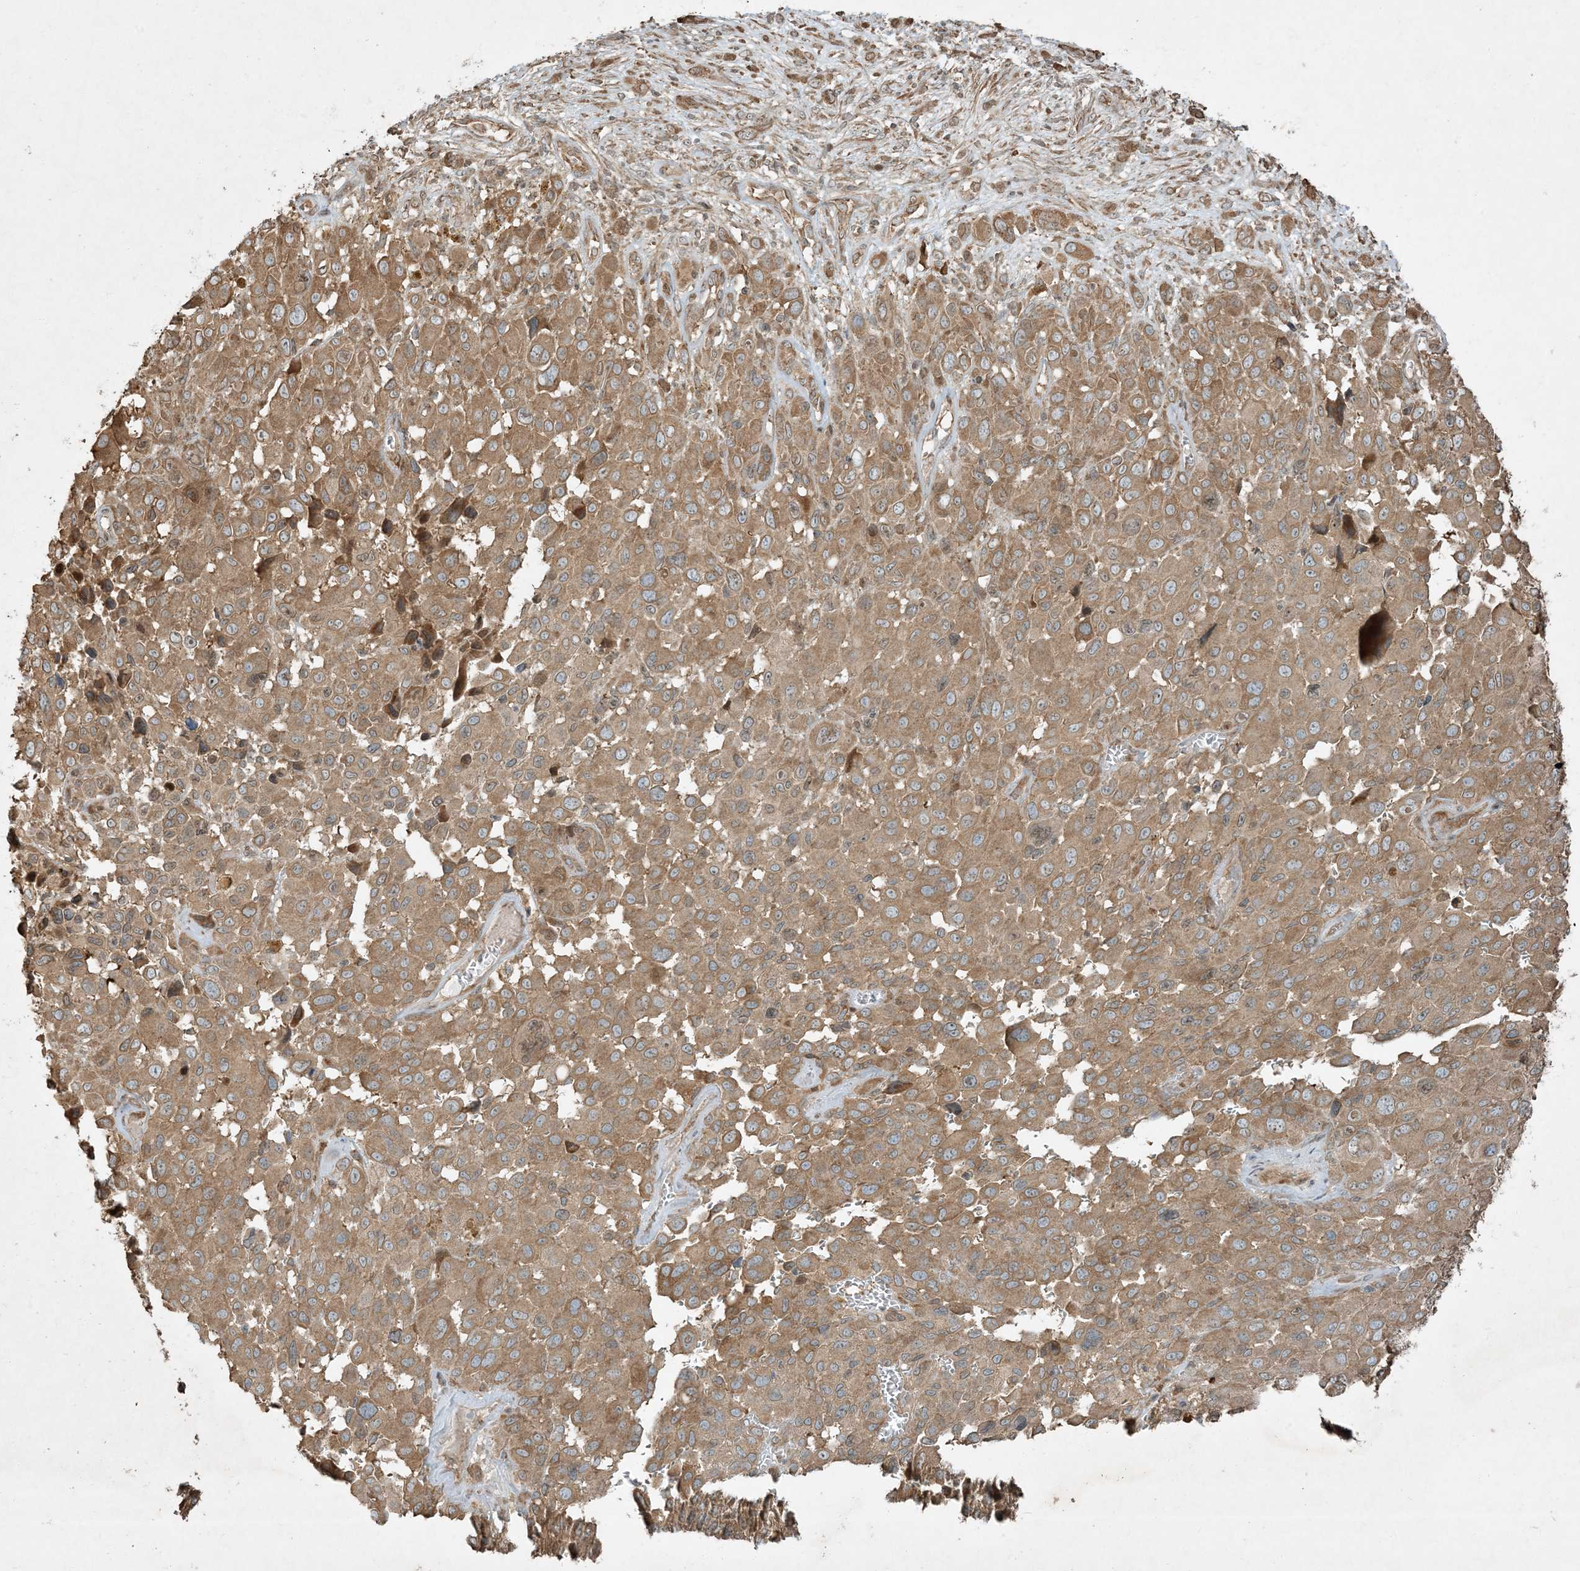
{"staining": {"intensity": "moderate", "quantity": ">75%", "location": "cytoplasmic/membranous"}, "tissue": "melanoma", "cell_type": "Tumor cells", "image_type": "cancer", "snomed": [{"axis": "morphology", "description": "Malignant melanoma, NOS"}, {"axis": "topography", "description": "Skin of trunk"}], "caption": "Brown immunohistochemical staining in malignant melanoma shows moderate cytoplasmic/membranous staining in about >75% of tumor cells. (DAB (3,3'-diaminobenzidine) IHC, brown staining for protein, blue staining for nuclei).", "gene": "COMMD8", "patient": {"sex": "male", "age": 71}}